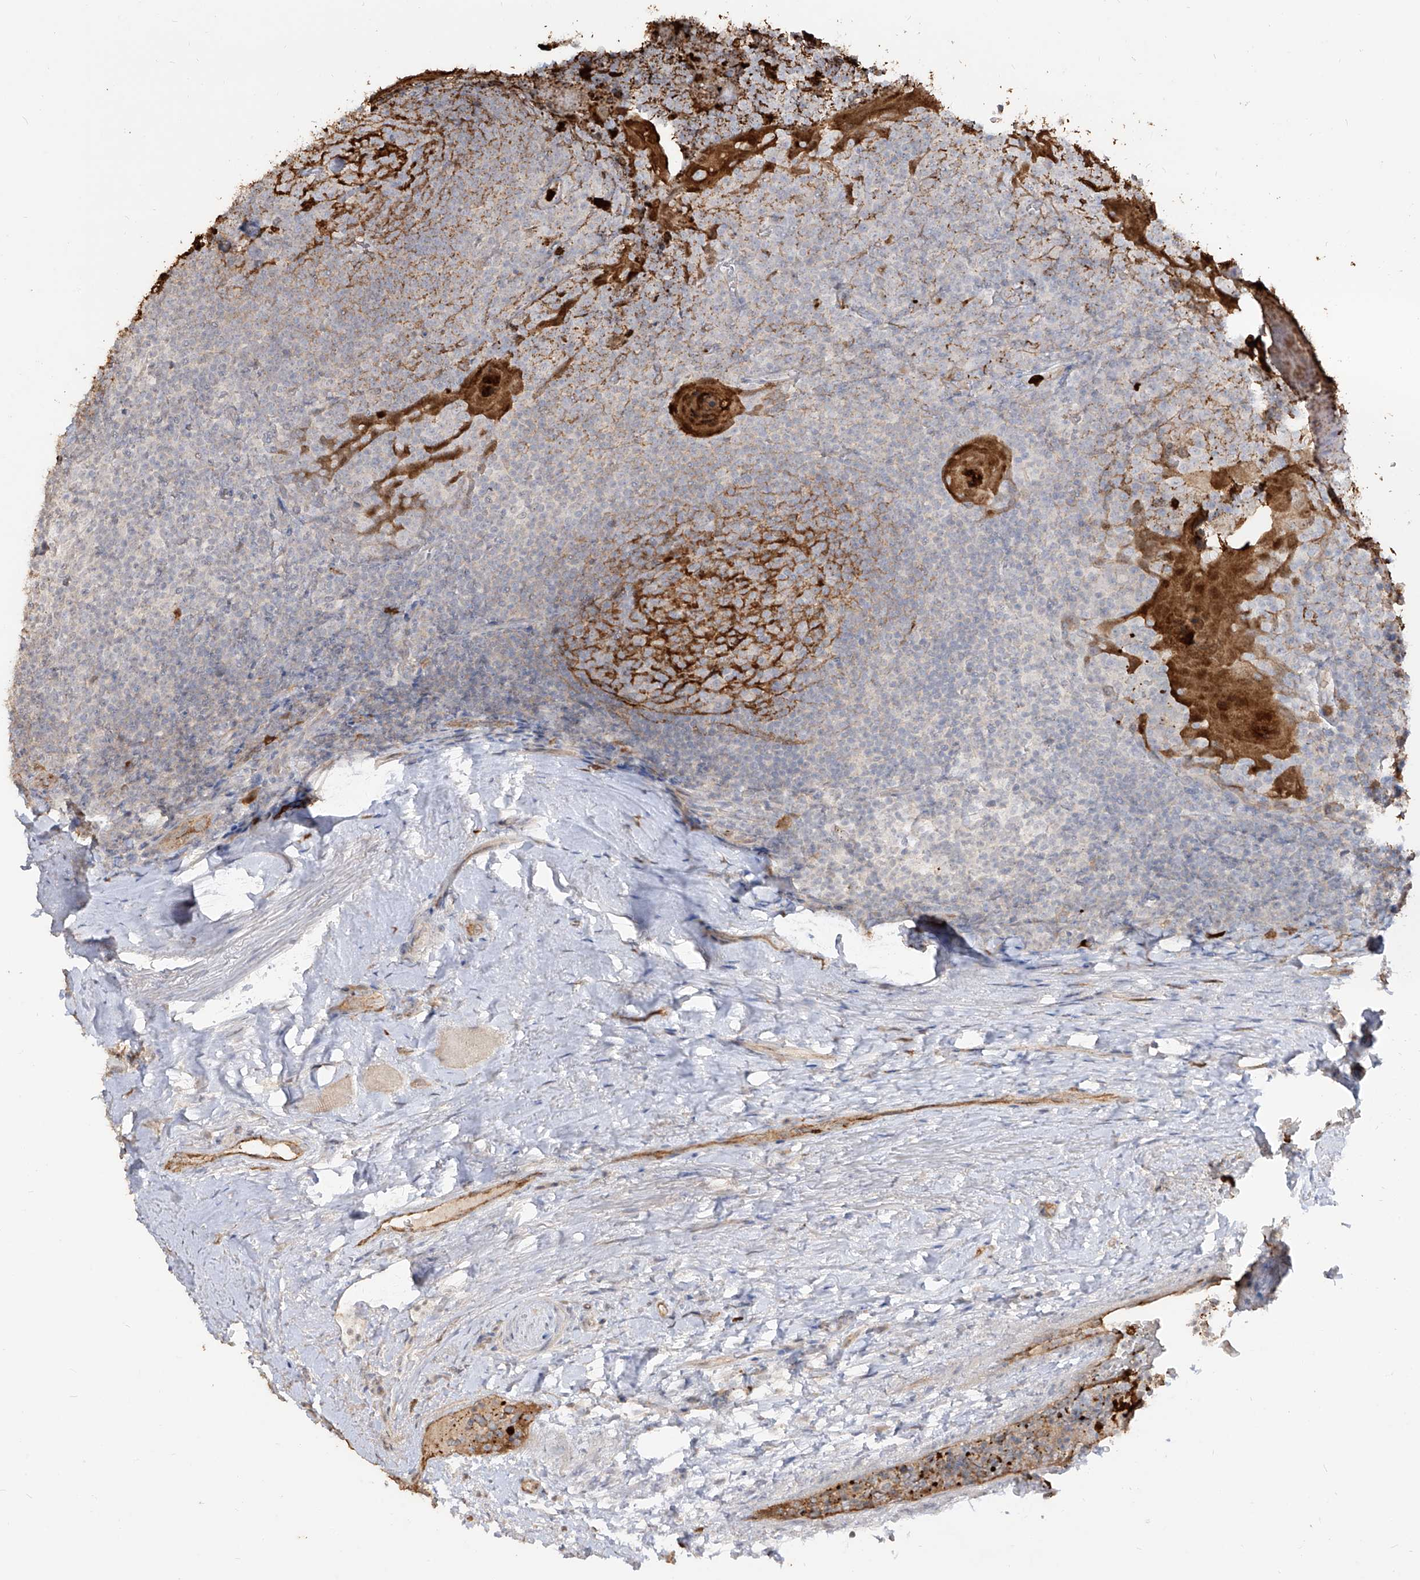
{"staining": {"intensity": "negative", "quantity": "none", "location": "none"}, "tissue": "tonsil", "cell_type": "Germinal center cells", "image_type": "normal", "snomed": [{"axis": "morphology", "description": "Normal tissue, NOS"}, {"axis": "topography", "description": "Tonsil"}], "caption": "Germinal center cells are negative for brown protein staining in unremarkable tonsil. Nuclei are stained in blue.", "gene": "ZNF227", "patient": {"sex": "male", "age": 37}}